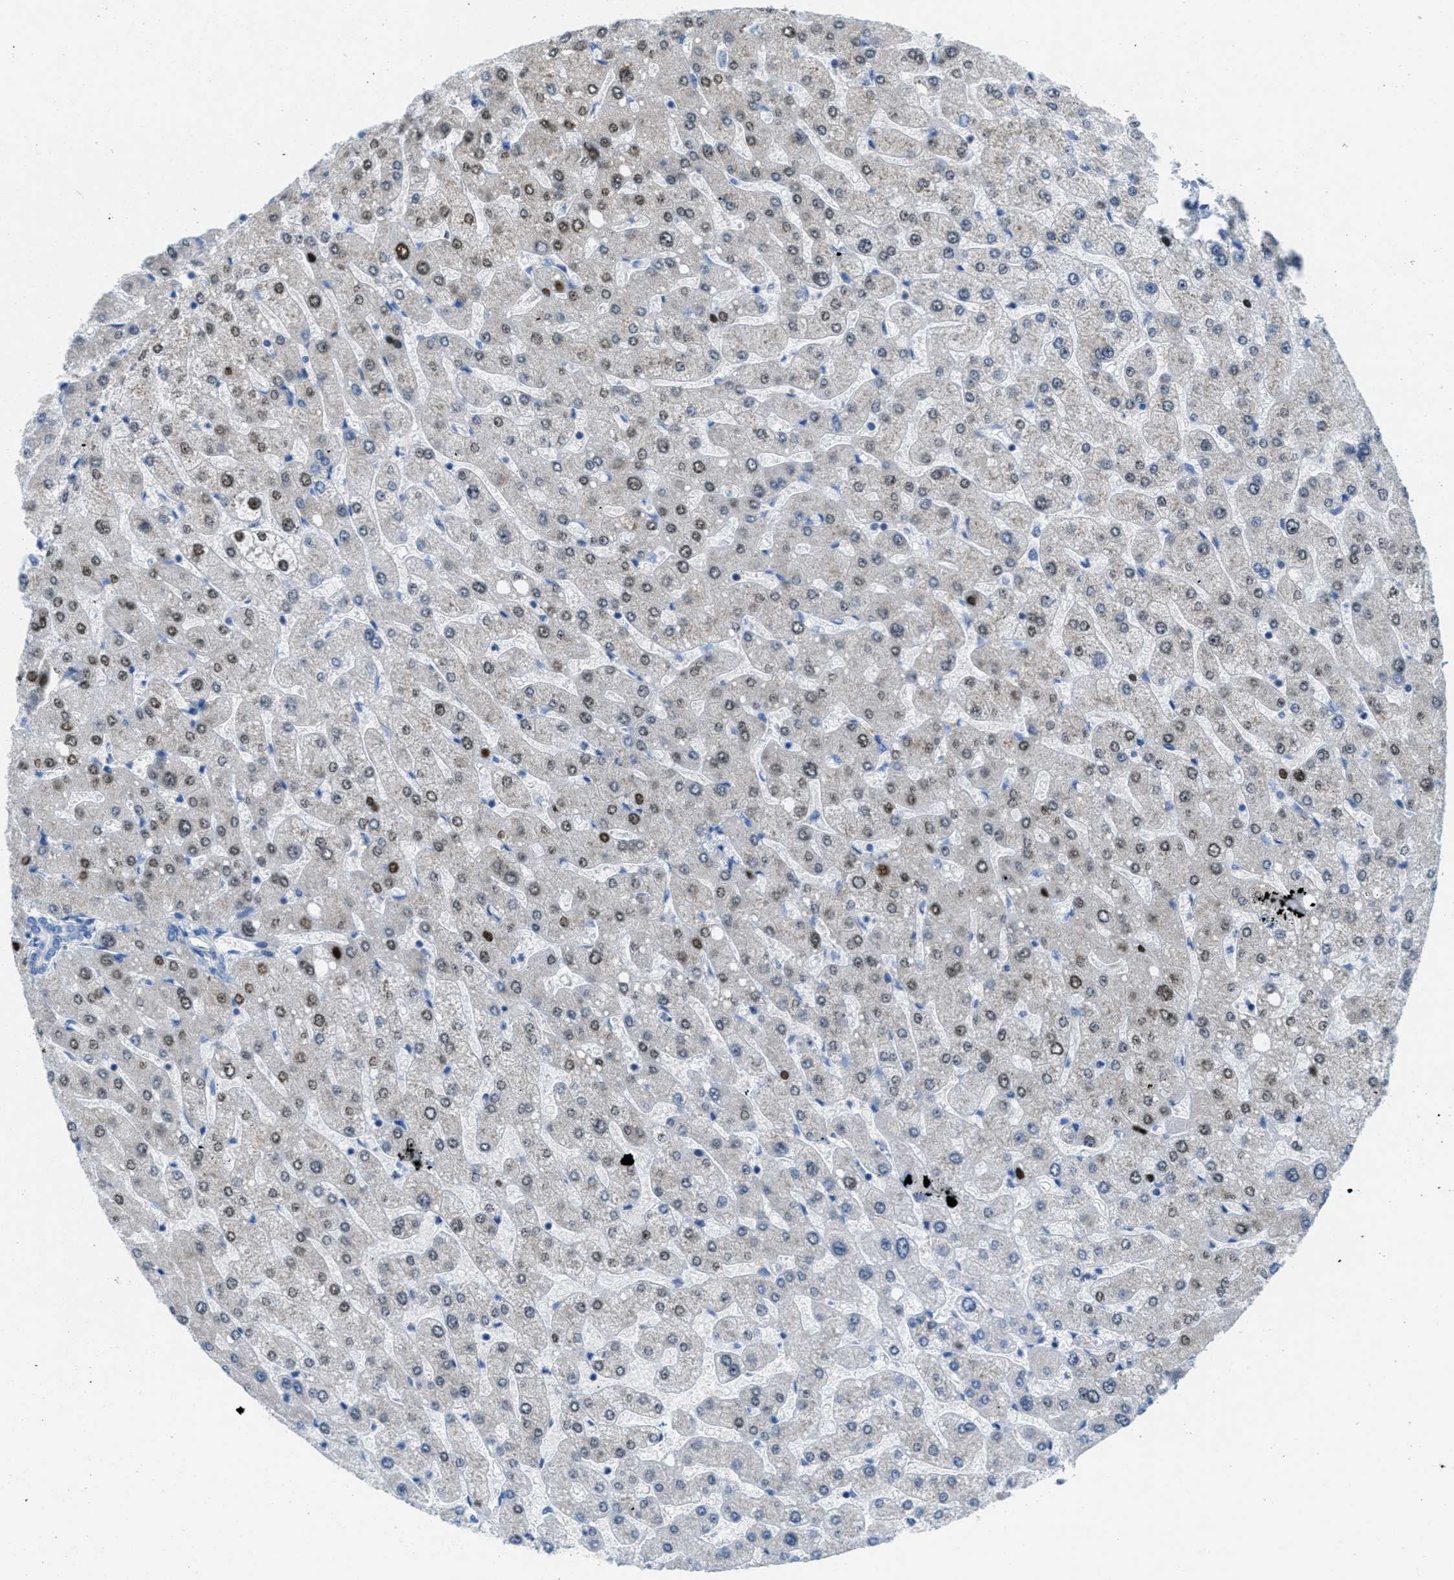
{"staining": {"intensity": "negative", "quantity": "none", "location": "none"}, "tissue": "liver", "cell_type": "Cholangiocytes", "image_type": "normal", "snomed": [{"axis": "morphology", "description": "Normal tissue, NOS"}, {"axis": "topography", "description": "Liver"}], "caption": "A photomicrograph of liver stained for a protein reveals no brown staining in cholangiocytes. (DAB (3,3'-diaminobenzidine) IHC, high magnification).", "gene": "PTDSS1", "patient": {"sex": "male", "age": 55}}